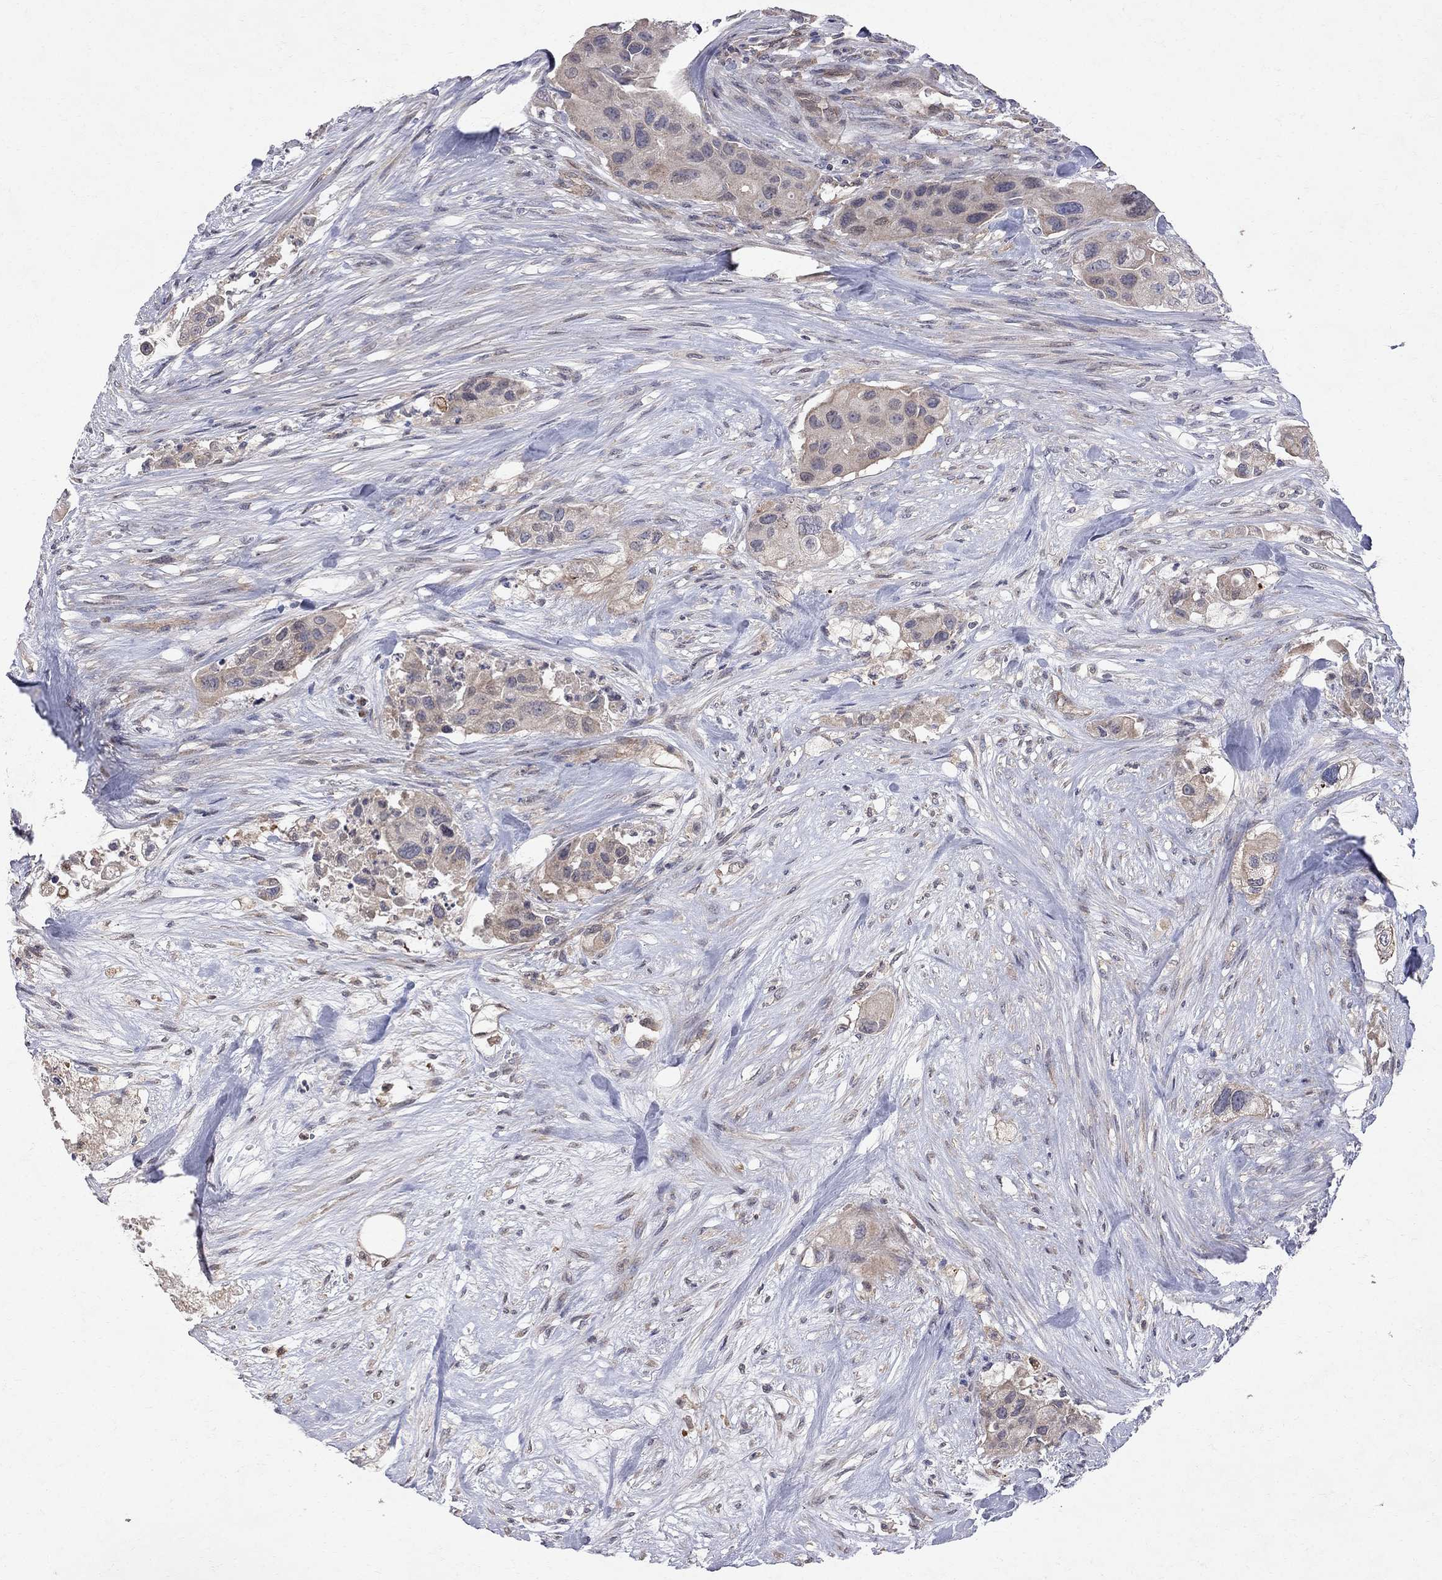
{"staining": {"intensity": "negative", "quantity": "none", "location": "none"}, "tissue": "urothelial cancer", "cell_type": "Tumor cells", "image_type": "cancer", "snomed": [{"axis": "morphology", "description": "Urothelial carcinoma, High grade"}, {"axis": "topography", "description": "Urinary bladder"}], "caption": "This is a image of immunohistochemistry staining of high-grade urothelial carcinoma, which shows no staining in tumor cells.", "gene": "ABI3", "patient": {"sex": "female", "age": 73}}